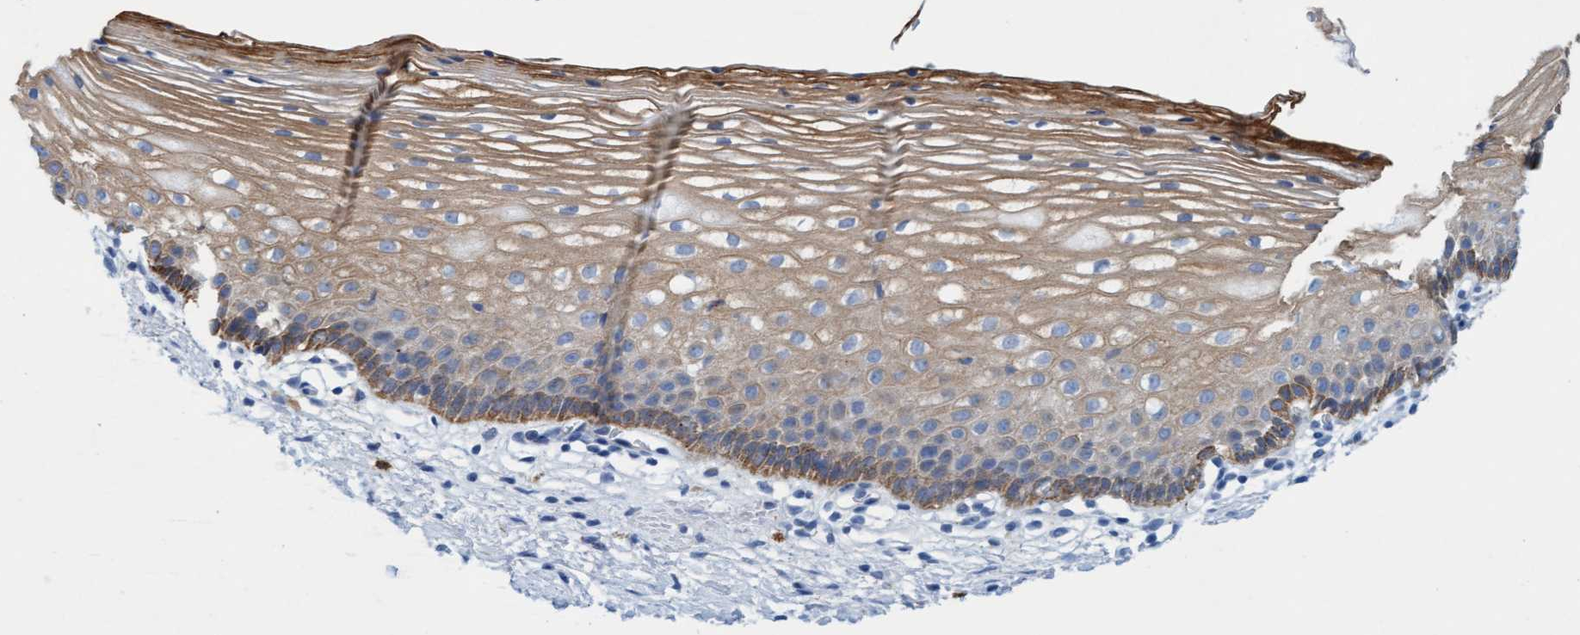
{"staining": {"intensity": "negative", "quantity": "none", "location": "none"}, "tissue": "cervix", "cell_type": "Glandular cells", "image_type": "normal", "snomed": [{"axis": "morphology", "description": "Normal tissue, NOS"}, {"axis": "topography", "description": "Cervix"}], "caption": "Human cervix stained for a protein using immunohistochemistry exhibits no staining in glandular cells.", "gene": "SGSH", "patient": {"sex": "female", "age": 72}}